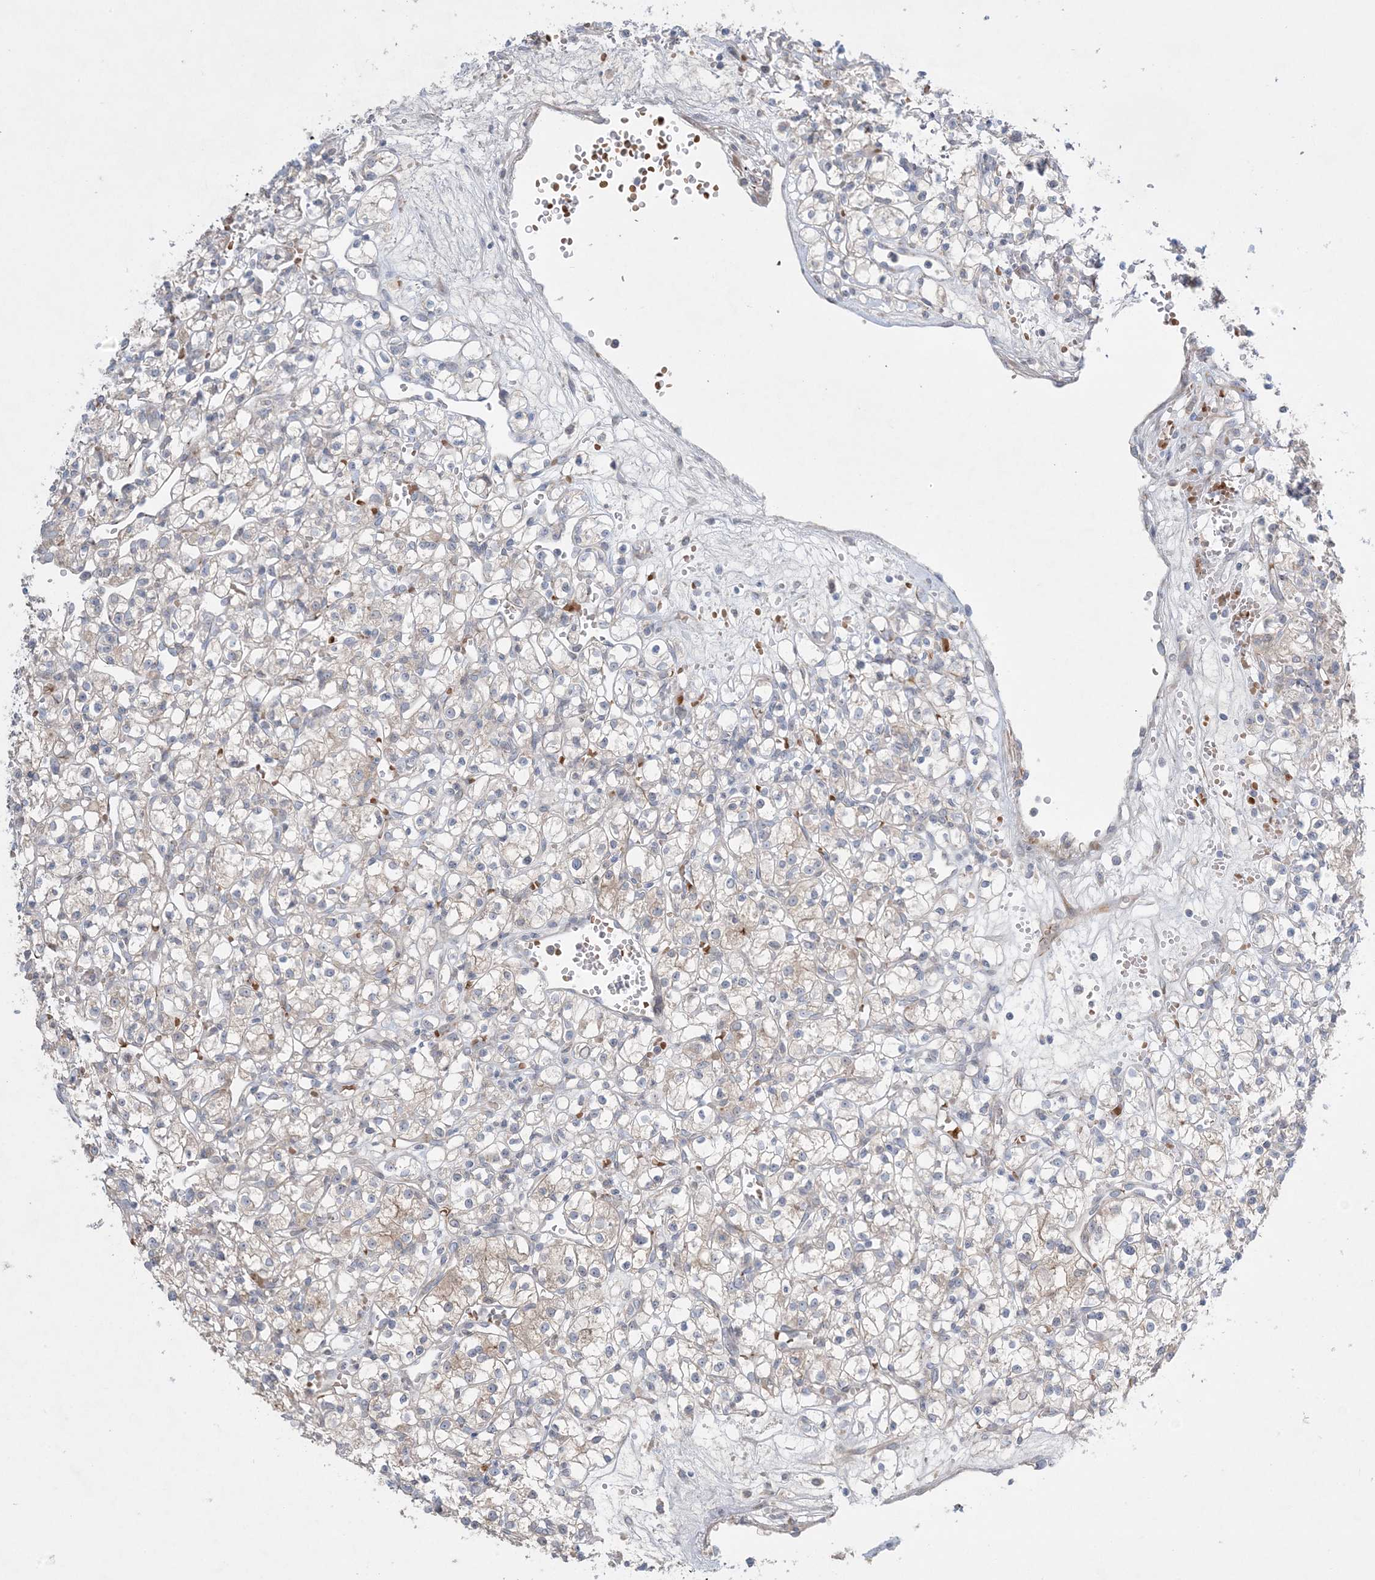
{"staining": {"intensity": "weak", "quantity": "<25%", "location": "cytoplasmic/membranous"}, "tissue": "renal cancer", "cell_type": "Tumor cells", "image_type": "cancer", "snomed": [{"axis": "morphology", "description": "Adenocarcinoma, NOS"}, {"axis": "topography", "description": "Kidney"}], "caption": "This photomicrograph is of adenocarcinoma (renal) stained with immunohistochemistry (IHC) to label a protein in brown with the nuclei are counter-stained blue. There is no expression in tumor cells.", "gene": "MMGT1", "patient": {"sex": "female", "age": 59}}